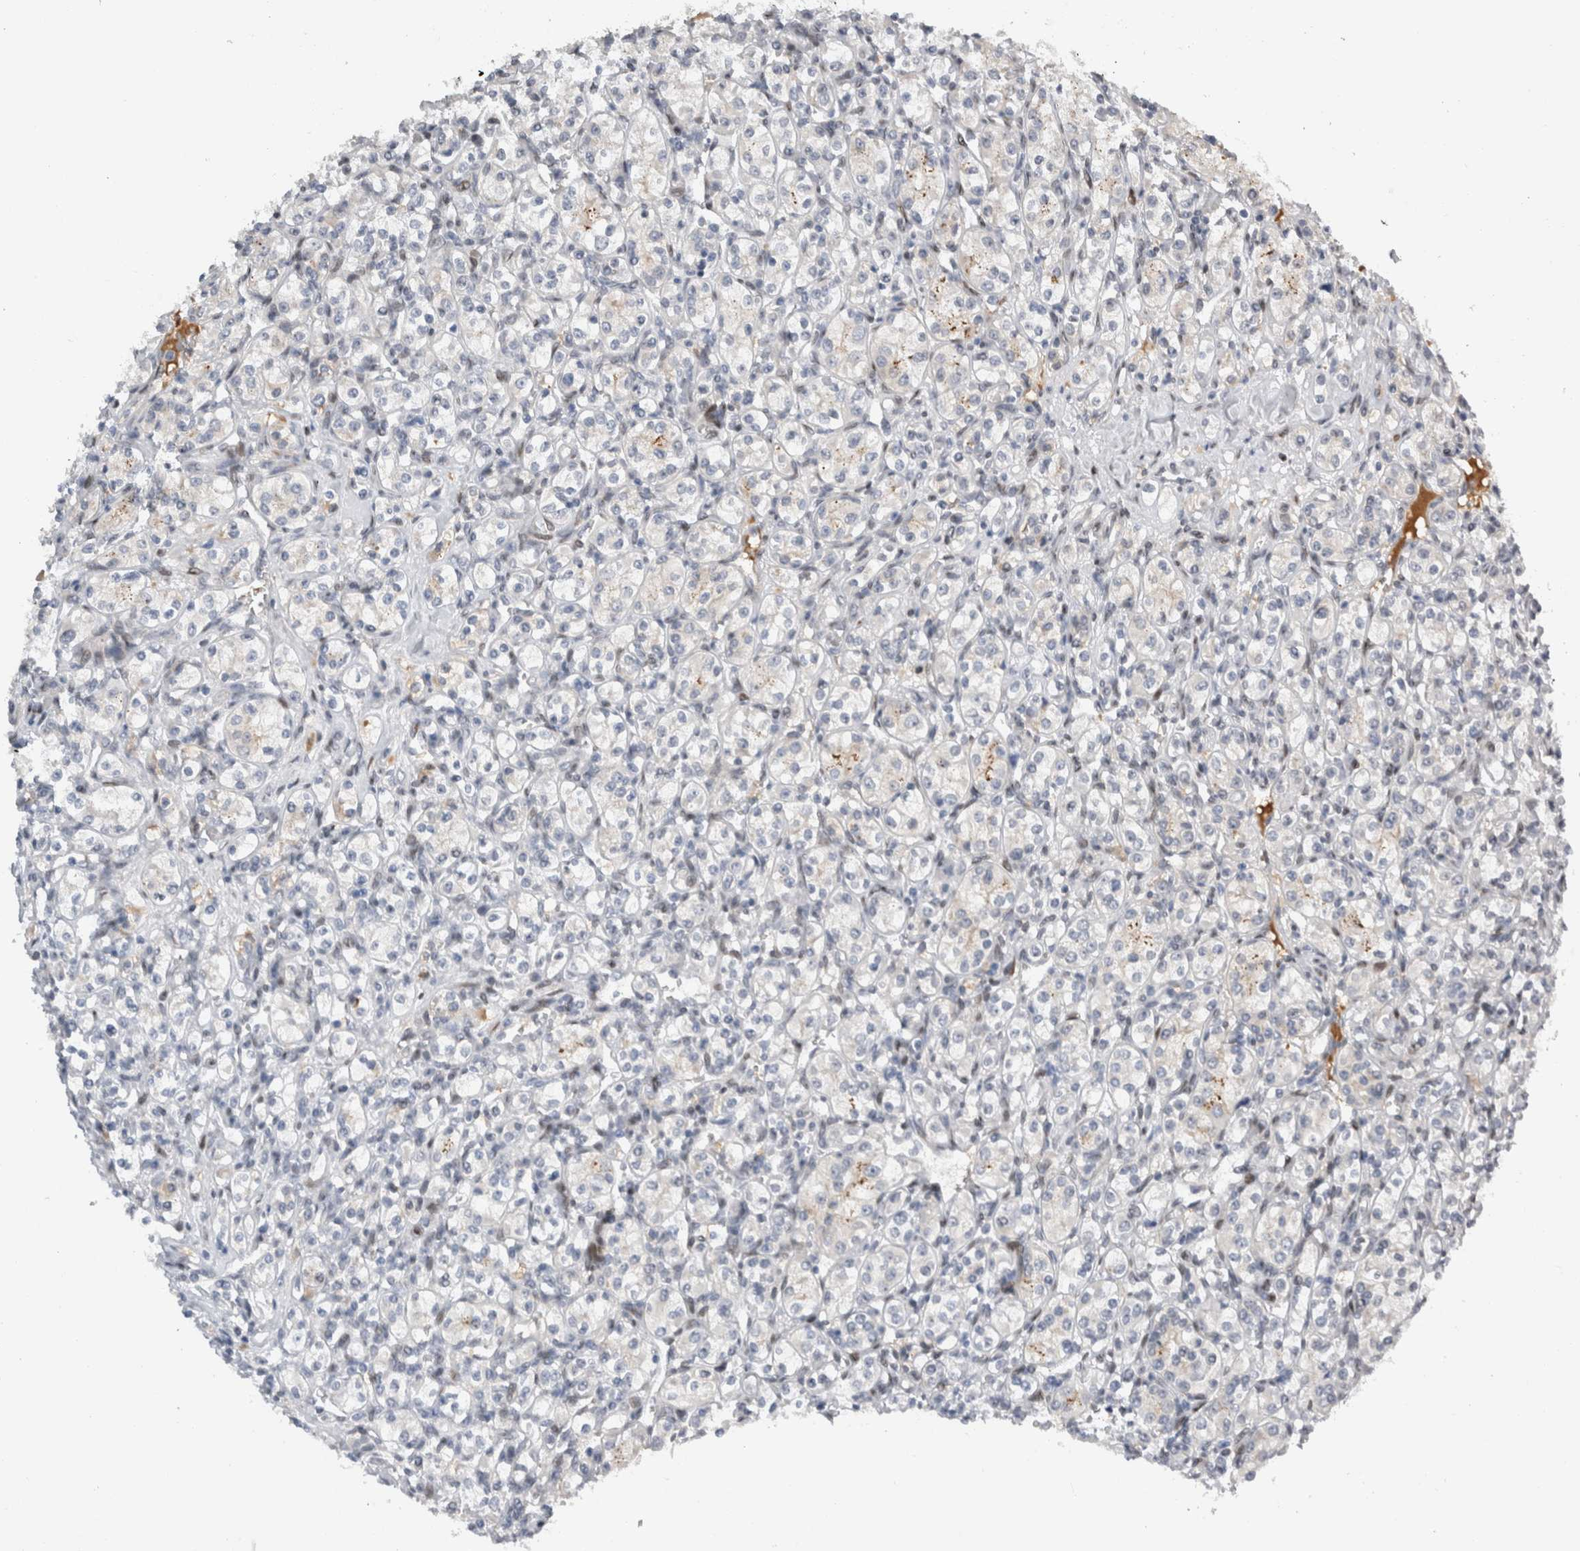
{"staining": {"intensity": "negative", "quantity": "none", "location": "none"}, "tissue": "renal cancer", "cell_type": "Tumor cells", "image_type": "cancer", "snomed": [{"axis": "morphology", "description": "Adenocarcinoma, NOS"}, {"axis": "topography", "description": "Kidney"}], "caption": "Immunohistochemical staining of human renal cancer (adenocarcinoma) shows no significant expression in tumor cells.", "gene": "DMTN", "patient": {"sex": "male", "age": 77}}